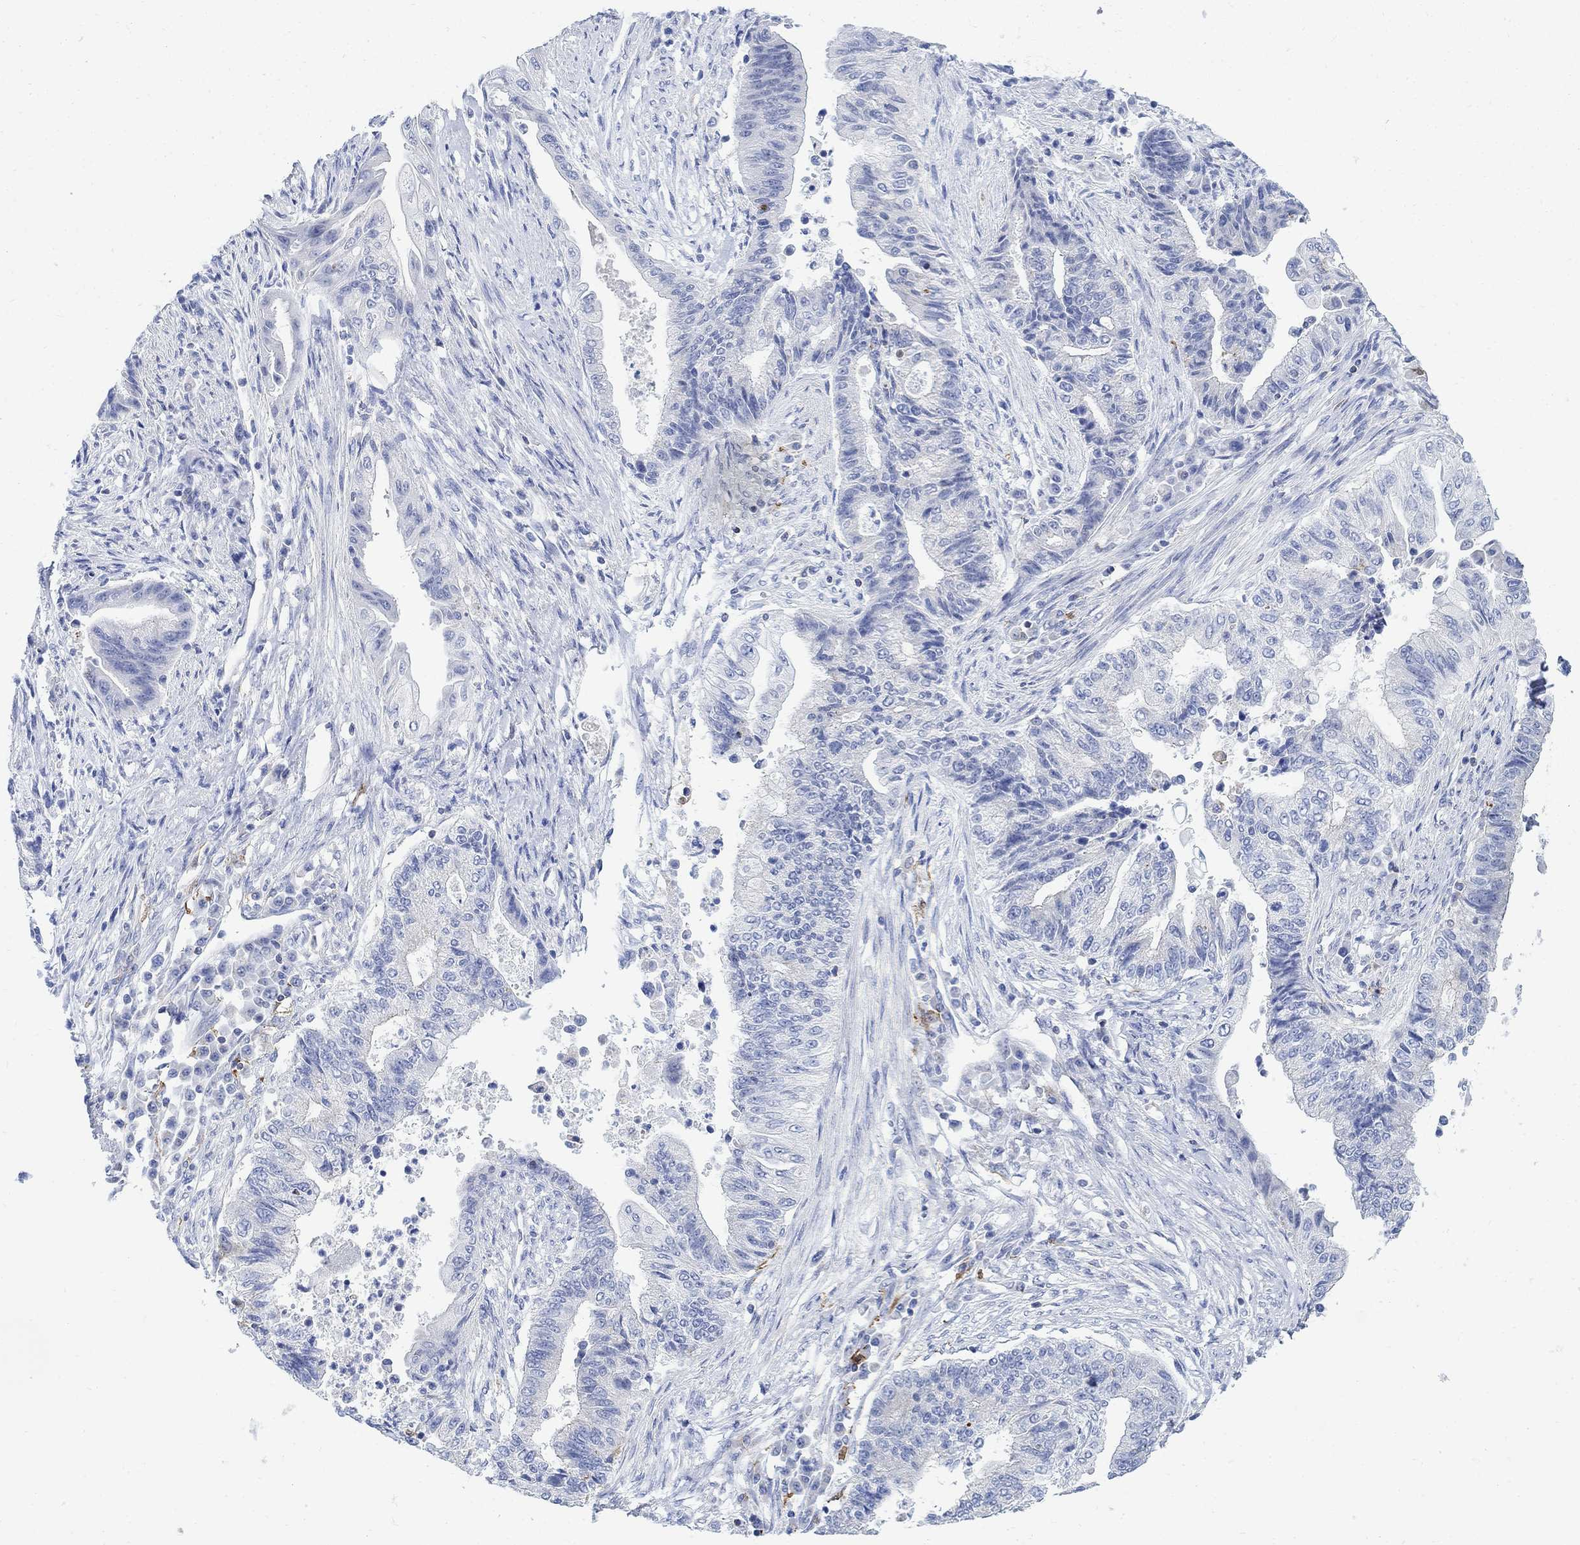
{"staining": {"intensity": "negative", "quantity": "none", "location": "none"}, "tissue": "endometrial cancer", "cell_type": "Tumor cells", "image_type": "cancer", "snomed": [{"axis": "morphology", "description": "Adenocarcinoma, NOS"}, {"axis": "topography", "description": "Uterus"}, {"axis": "topography", "description": "Endometrium"}], "caption": "Tumor cells are negative for brown protein staining in endometrial cancer (adenocarcinoma).", "gene": "PHF21B", "patient": {"sex": "female", "age": 54}}